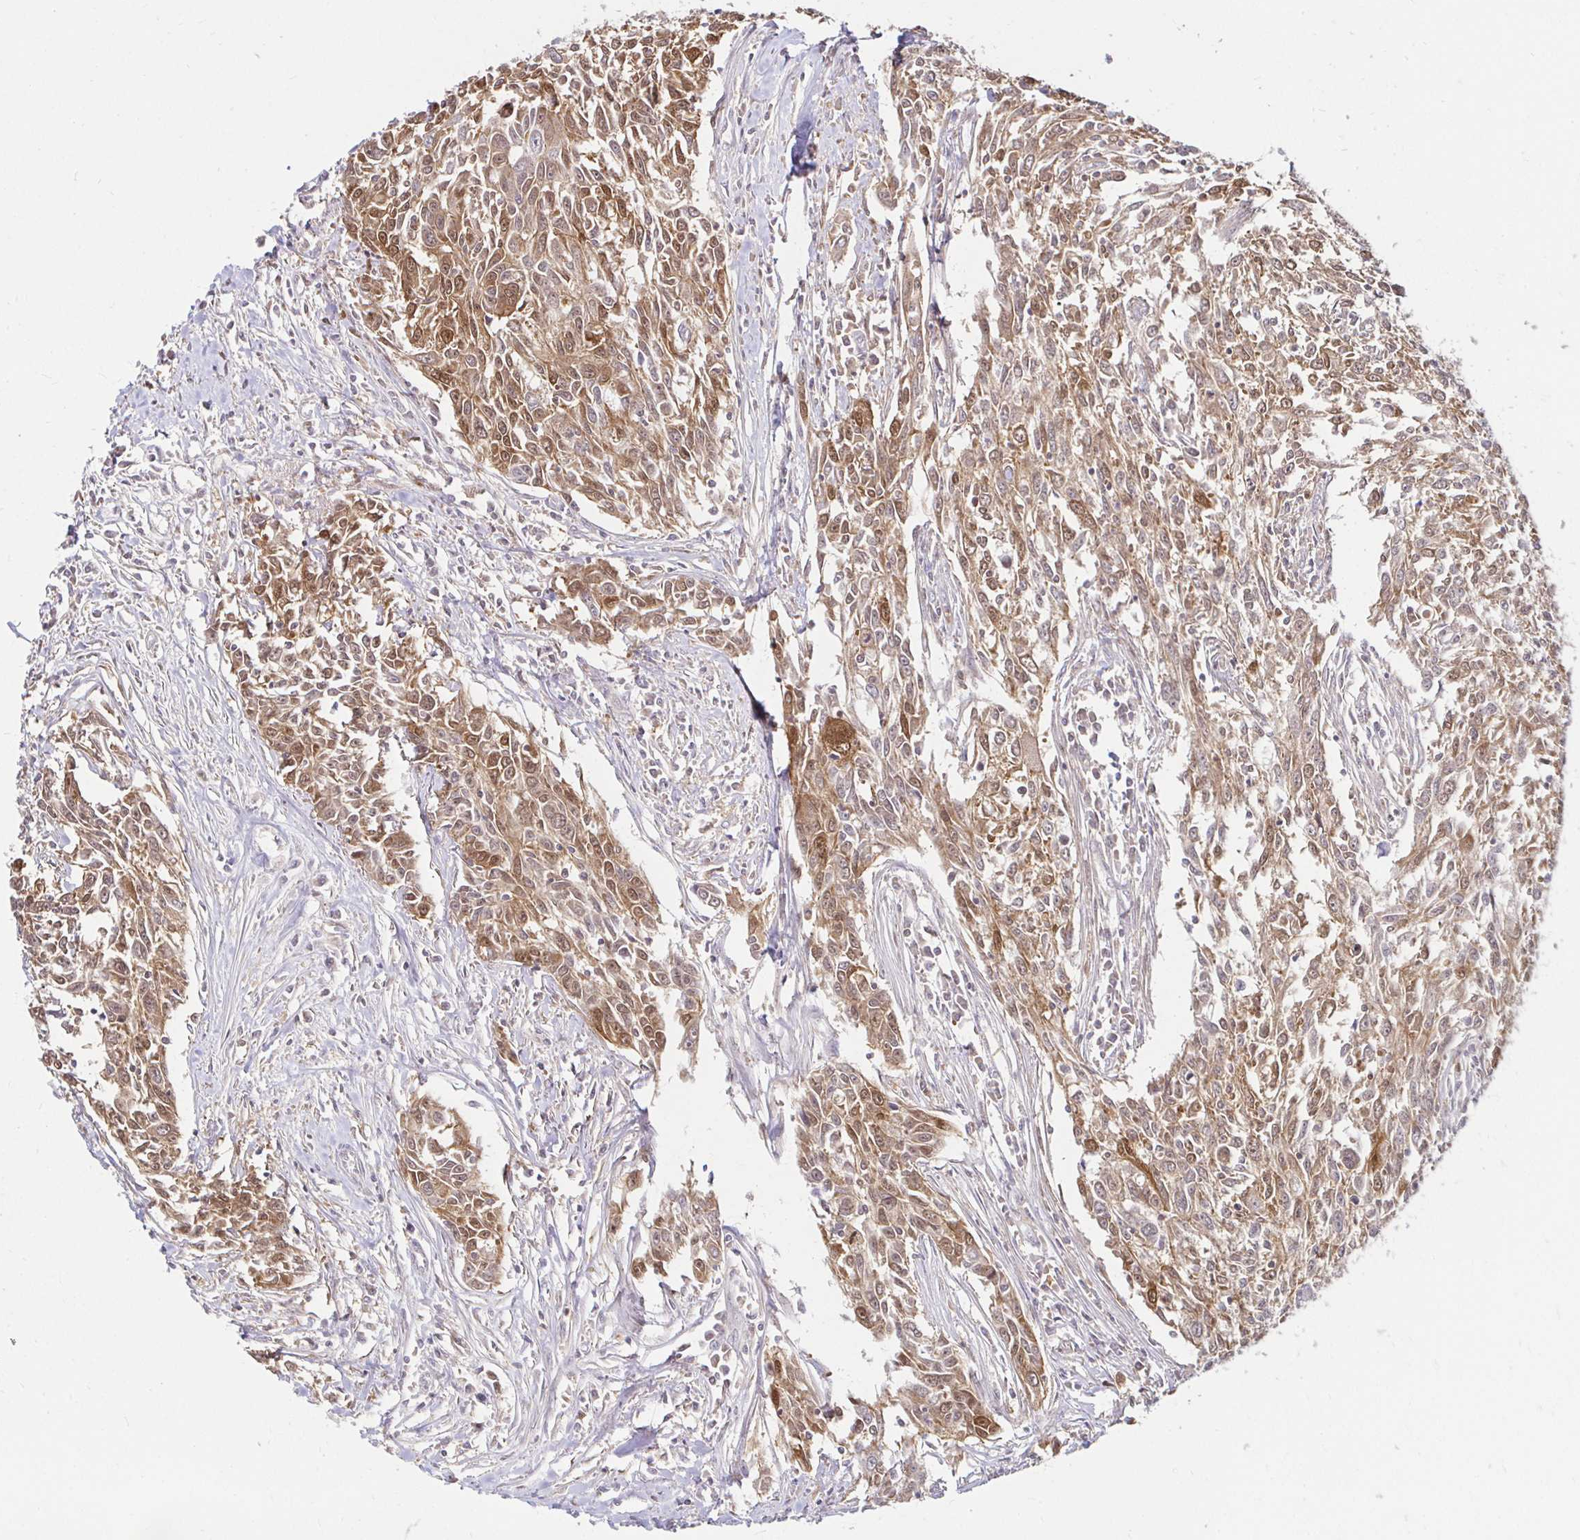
{"staining": {"intensity": "moderate", "quantity": ">75%", "location": "cytoplasmic/membranous,nuclear"}, "tissue": "breast cancer", "cell_type": "Tumor cells", "image_type": "cancer", "snomed": [{"axis": "morphology", "description": "Duct carcinoma"}, {"axis": "topography", "description": "Breast"}], "caption": "Immunohistochemistry micrograph of intraductal carcinoma (breast) stained for a protein (brown), which reveals medium levels of moderate cytoplasmic/membranous and nuclear expression in about >75% of tumor cells.", "gene": "PYCARD", "patient": {"sex": "female", "age": 50}}